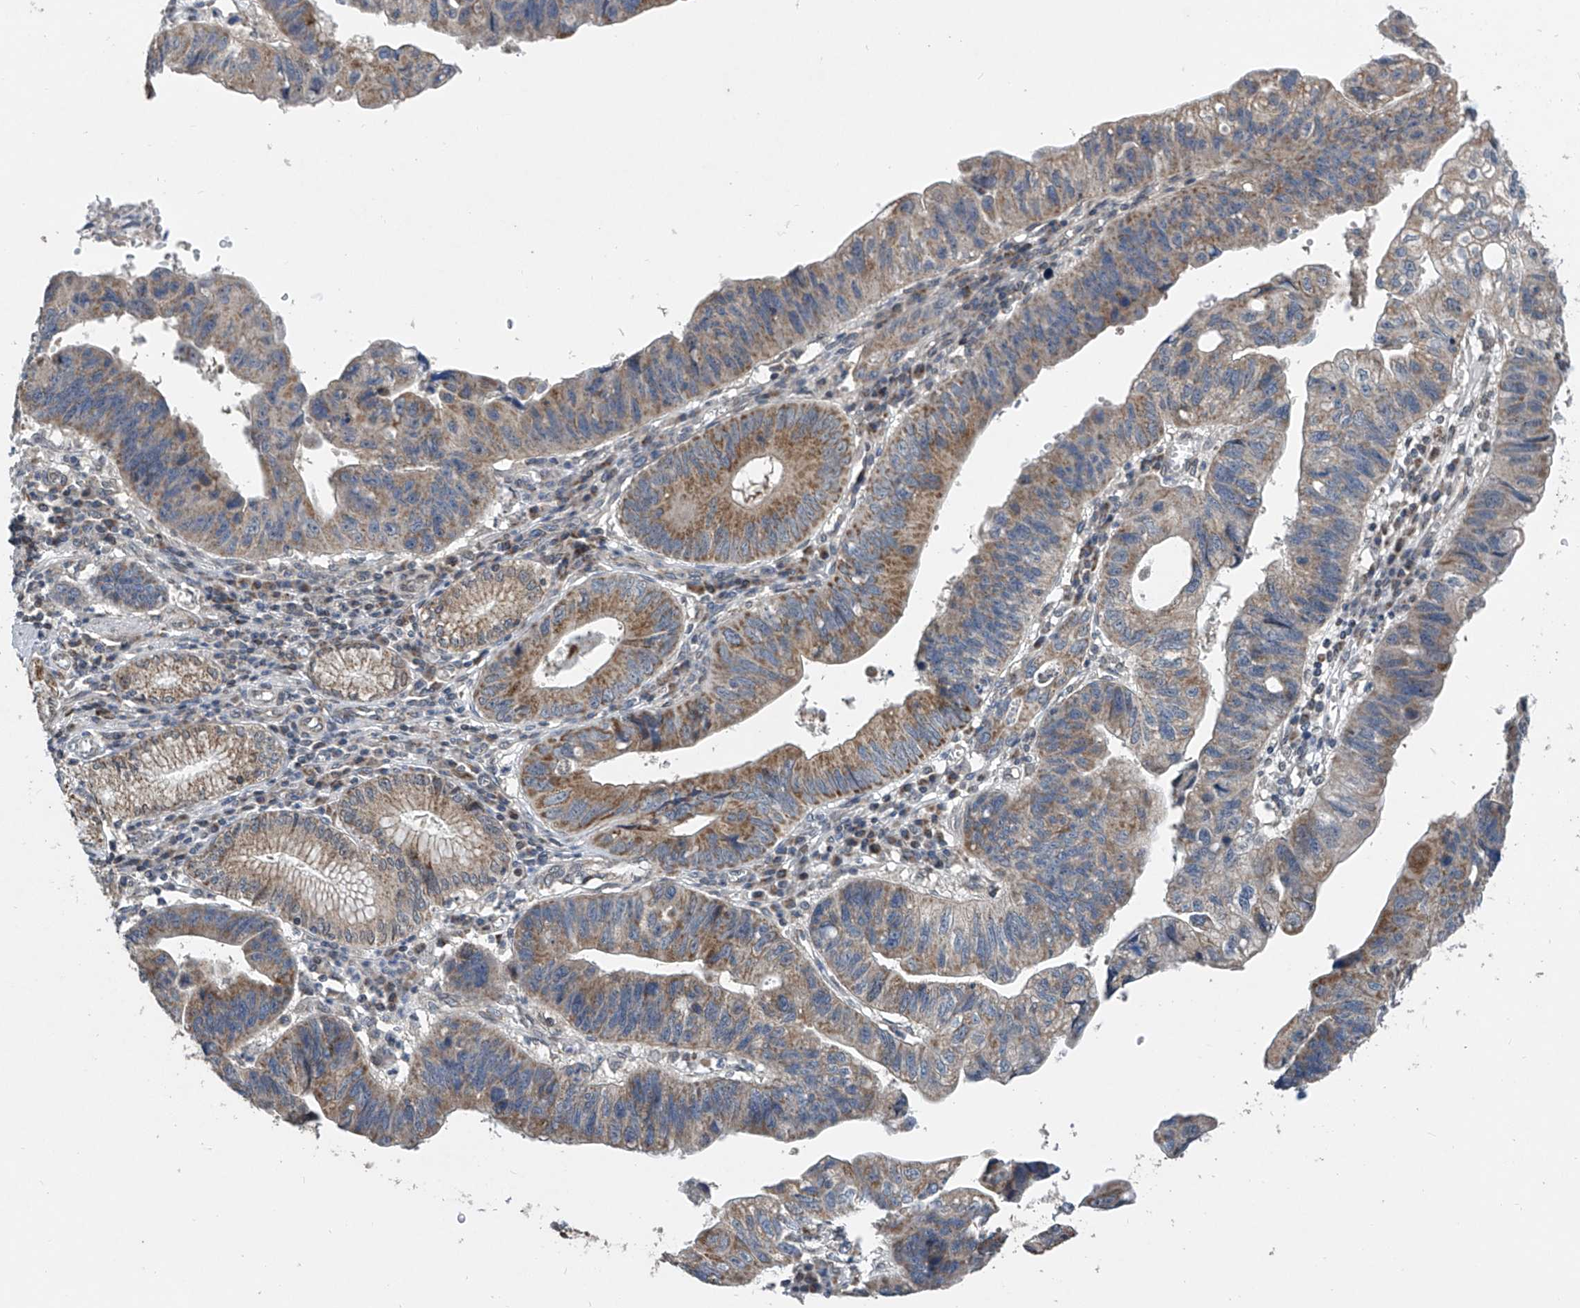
{"staining": {"intensity": "moderate", "quantity": ">75%", "location": "cytoplasmic/membranous"}, "tissue": "stomach cancer", "cell_type": "Tumor cells", "image_type": "cancer", "snomed": [{"axis": "morphology", "description": "Adenocarcinoma, NOS"}, {"axis": "topography", "description": "Stomach"}], "caption": "The immunohistochemical stain shows moderate cytoplasmic/membranous expression in tumor cells of stomach cancer (adenocarcinoma) tissue.", "gene": "BCKDHB", "patient": {"sex": "male", "age": 59}}